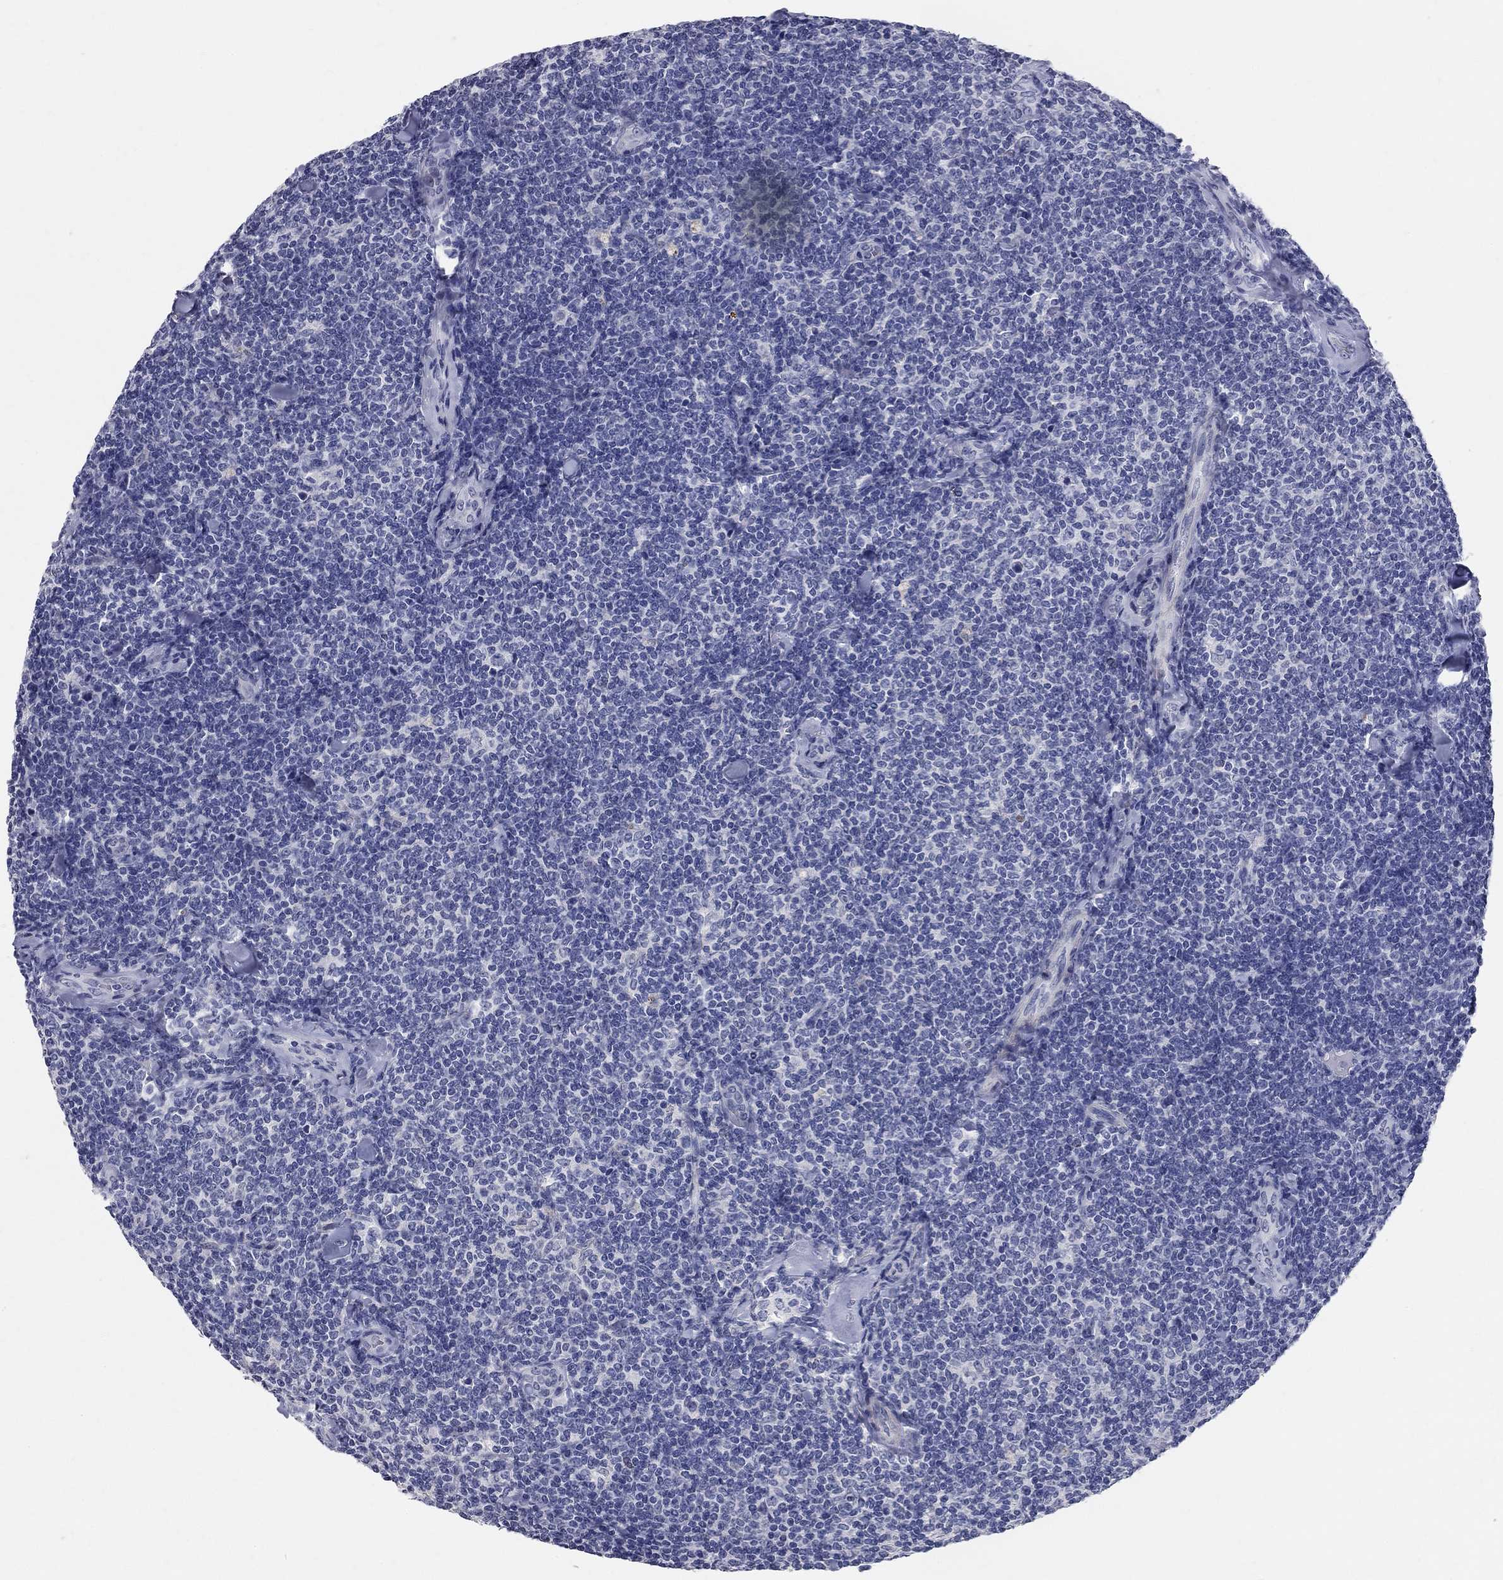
{"staining": {"intensity": "negative", "quantity": "none", "location": "none"}, "tissue": "lymphoma", "cell_type": "Tumor cells", "image_type": "cancer", "snomed": [{"axis": "morphology", "description": "Malignant lymphoma, non-Hodgkin's type, Low grade"}, {"axis": "topography", "description": "Lymph node"}], "caption": "This is an immunohistochemistry (IHC) histopathology image of low-grade malignant lymphoma, non-Hodgkin's type. There is no staining in tumor cells.", "gene": "SYT12", "patient": {"sex": "female", "age": 56}}